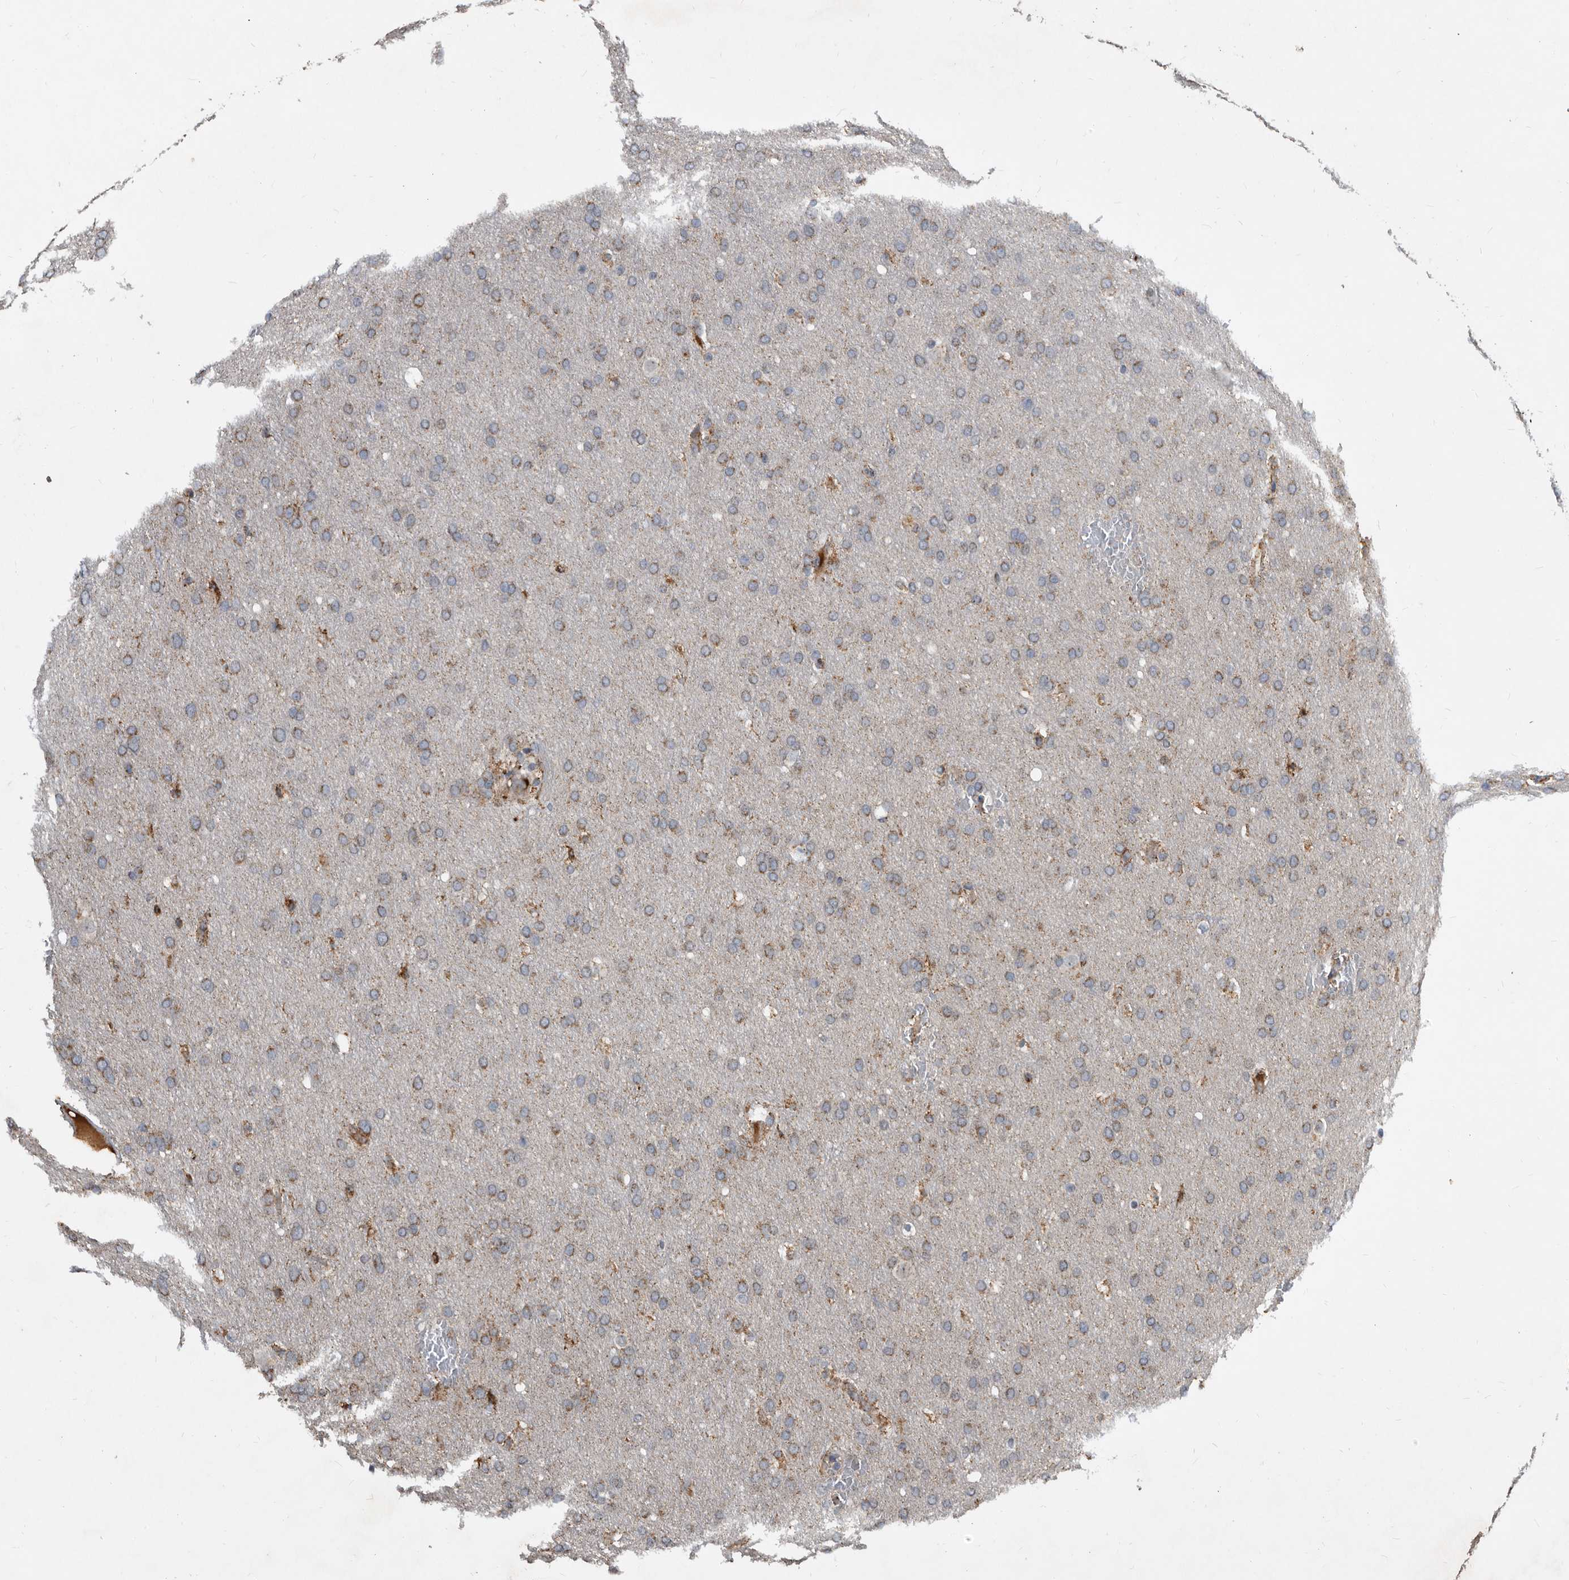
{"staining": {"intensity": "moderate", "quantity": "25%-75%", "location": "cytoplasmic/membranous"}, "tissue": "glioma", "cell_type": "Tumor cells", "image_type": "cancer", "snomed": [{"axis": "morphology", "description": "Glioma, malignant, Low grade"}, {"axis": "topography", "description": "Brain"}], "caption": "A high-resolution image shows immunohistochemistry staining of low-grade glioma (malignant), which exhibits moderate cytoplasmic/membranous positivity in about 25%-75% of tumor cells.", "gene": "PI15", "patient": {"sex": "female", "age": 37}}